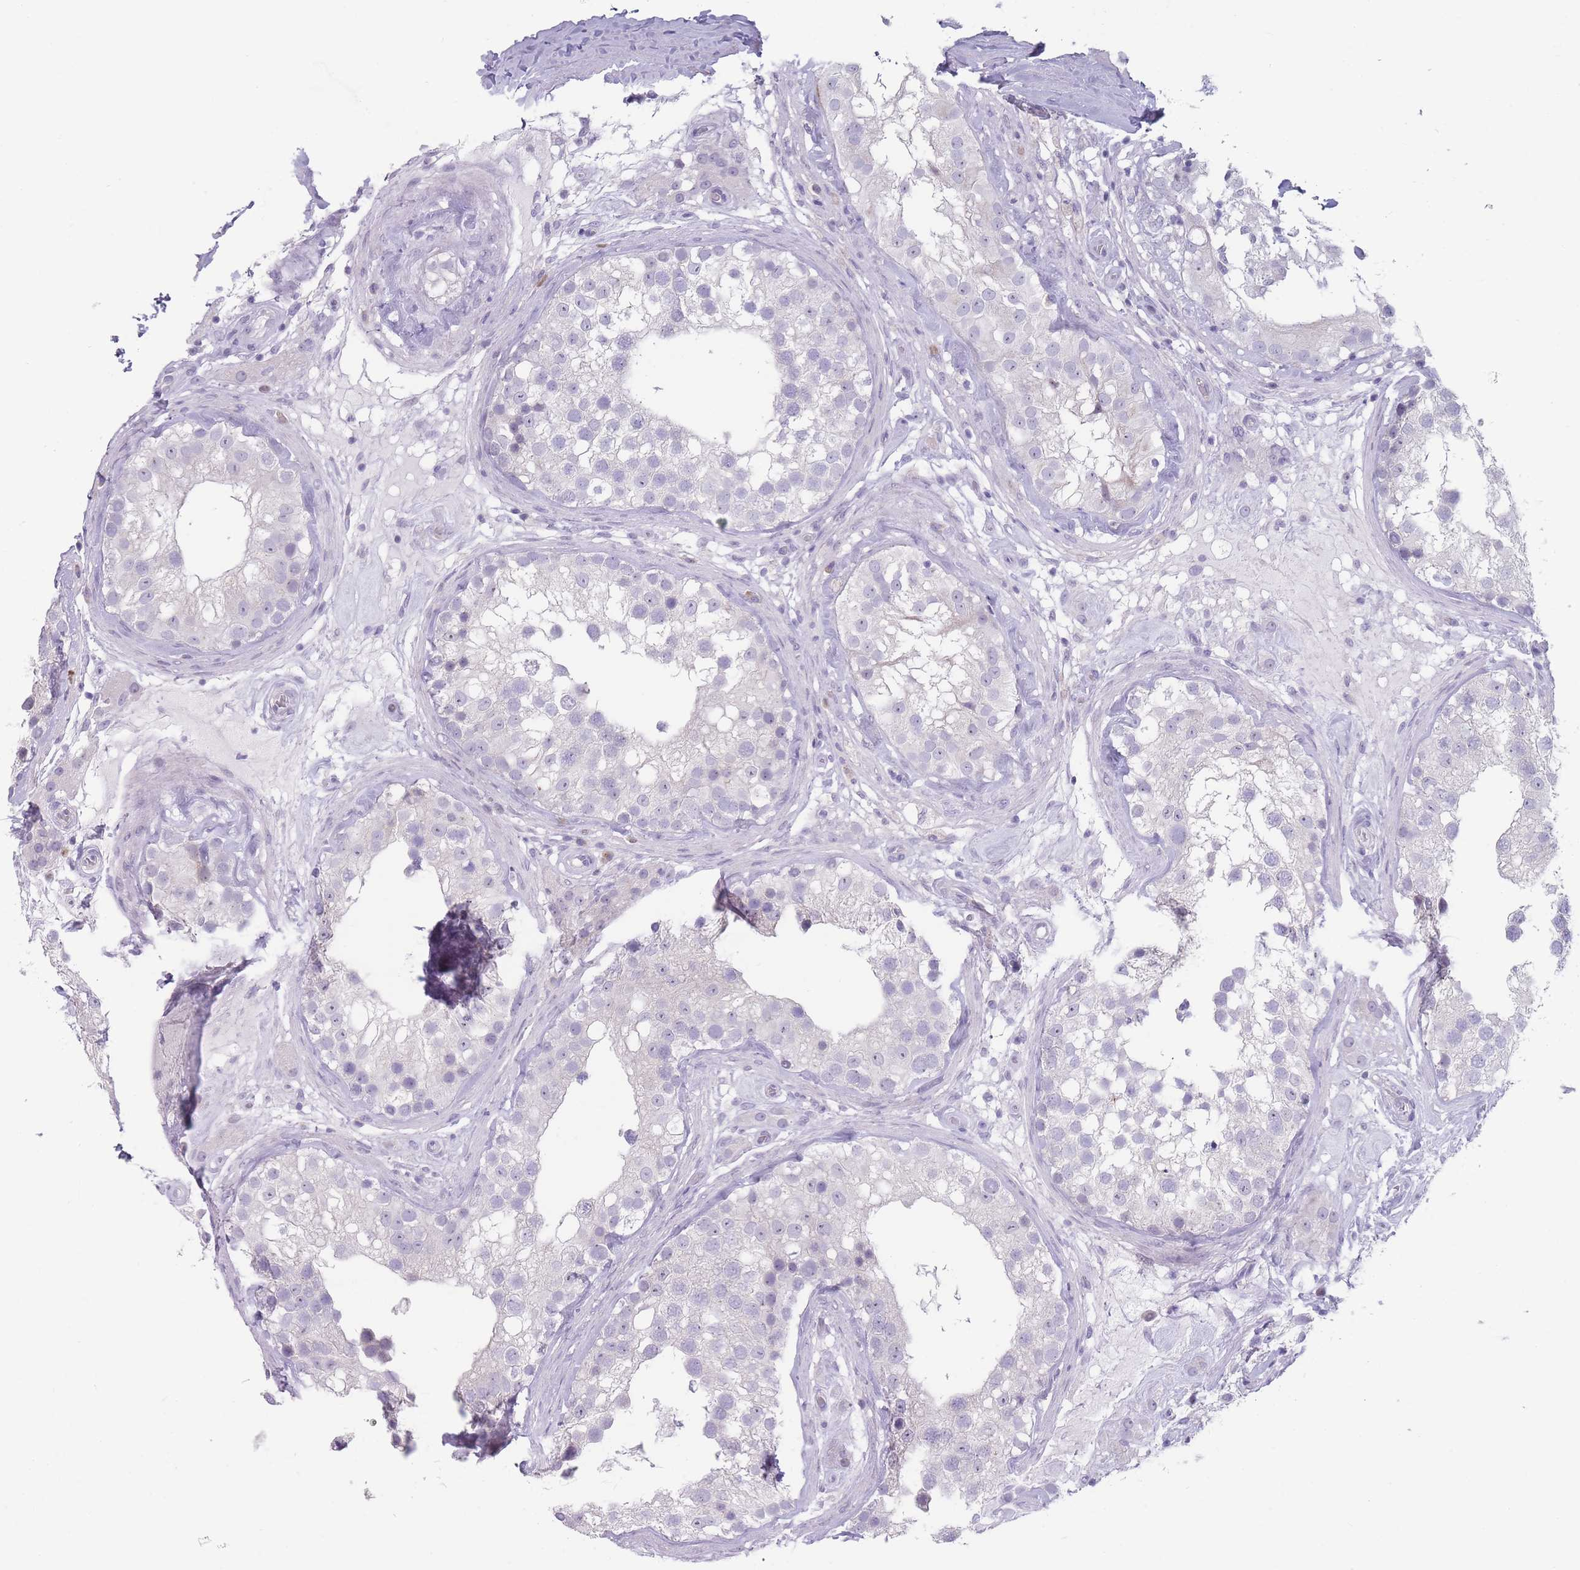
{"staining": {"intensity": "negative", "quantity": "none", "location": "none"}, "tissue": "testis", "cell_type": "Cells in seminiferous ducts", "image_type": "normal", "snomed": [{"axis": "morphology", "description": "Normal tissue, NOS"}, {"axis": "topography", "description": "Testis"}], "caption": "An immunohistochemistry histopathology image of benign testis is shown. There is no staining in cells in seminiferous ducts of testis. Nuclei are stained in blue.", "gene": "PAIP2B", "patient": {"sex": "male", "age": 46}}